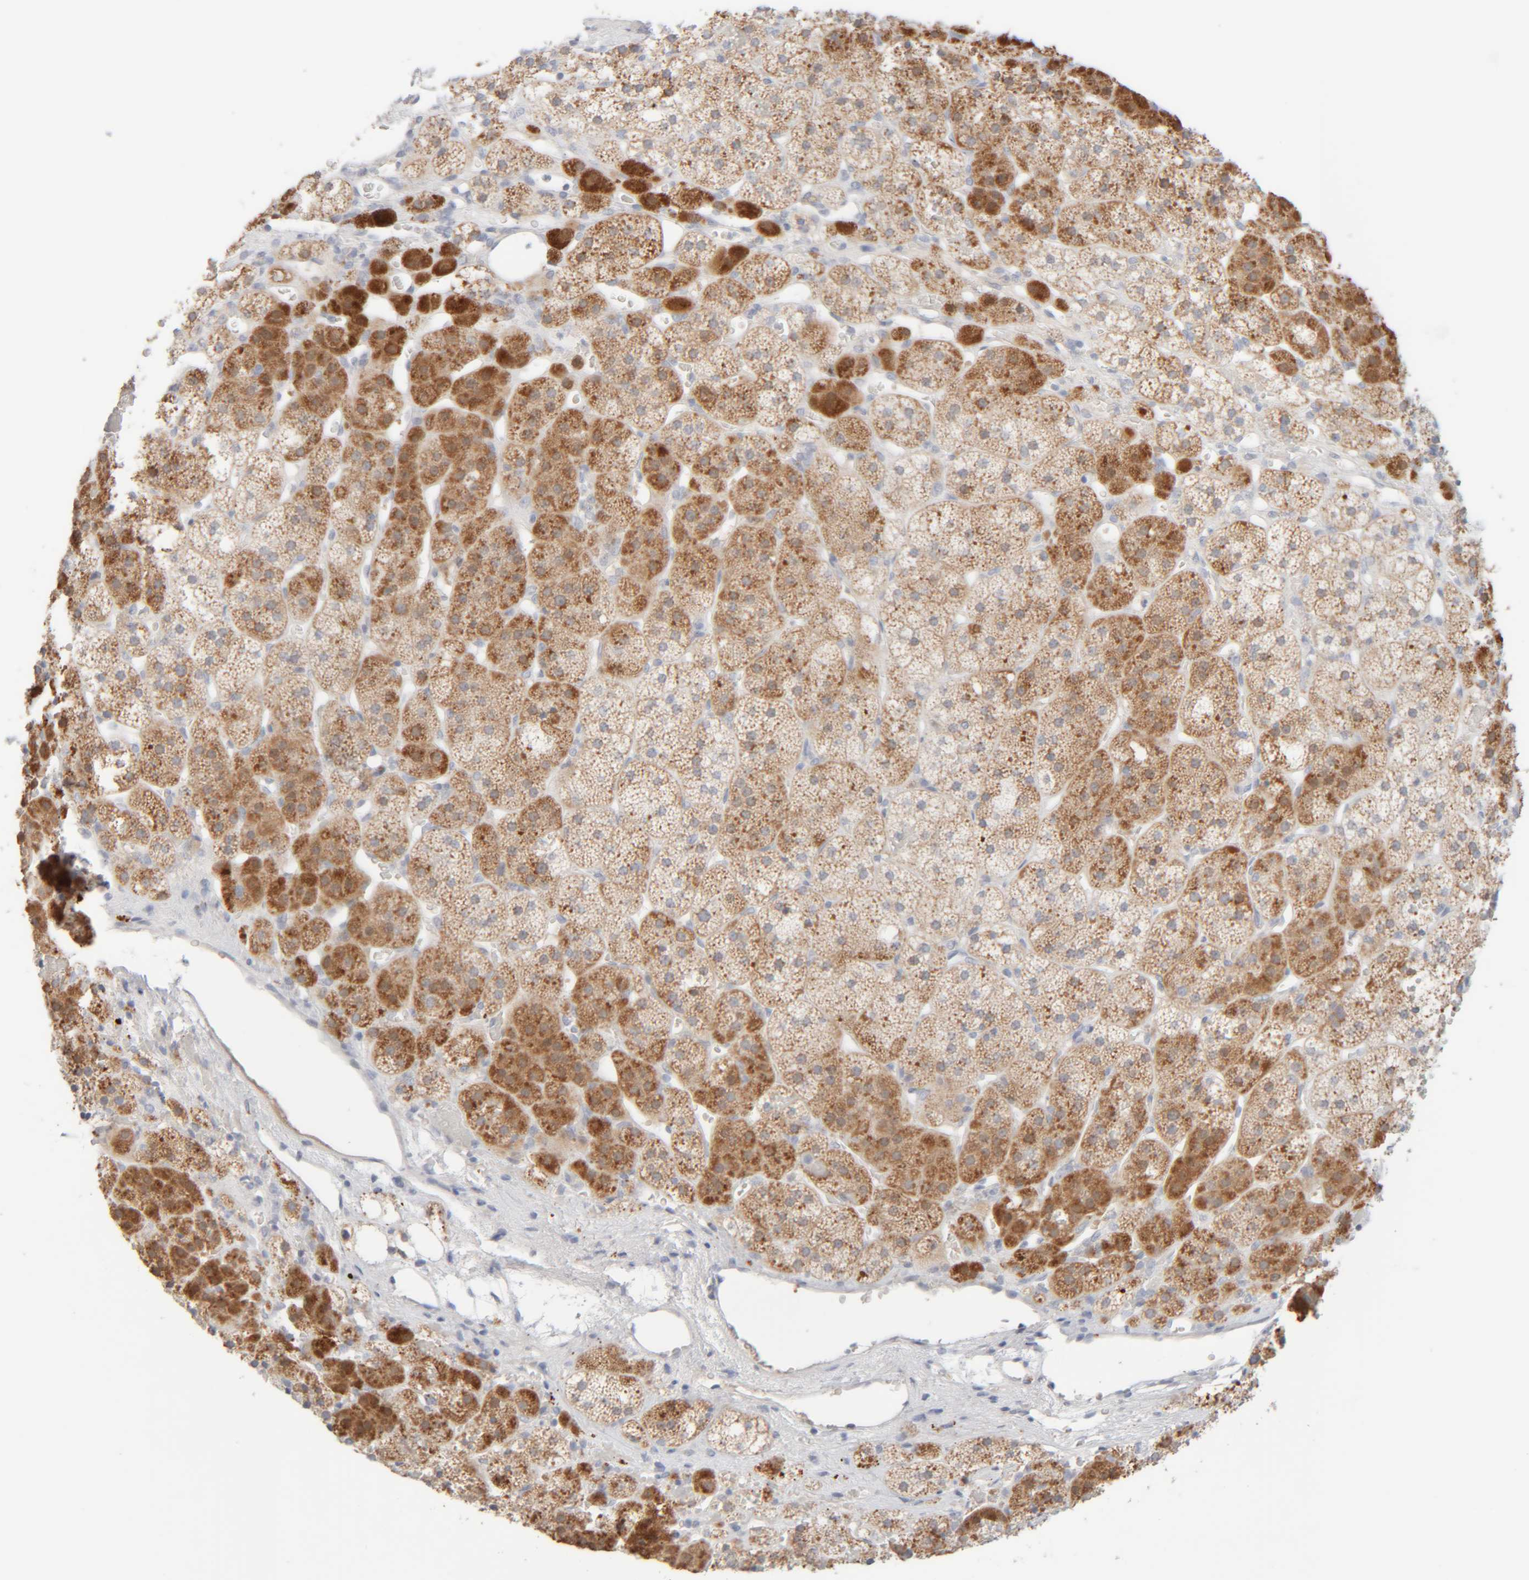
{"staining": {"intensity": "moderate", "quantity": "25%-75%", "location": "cytoplasmic/membranous"}, "tissue": "adrenal gland", "cell_type": "Glandular cells", "image_type": "normal", "snomed": [{"axis": "morphology", "description": "Normal tissue, NOS"}, {"axis": "topography", "description": "Adrenal gland"}], "caption": "Adrenal gland stained with a brown dye reveals moderate cytoplasmic/membranous positive staining in about 25%-75% of glandular cells.", "gene": "RIDA", "patient": {"sex": "female", "age": 44}}